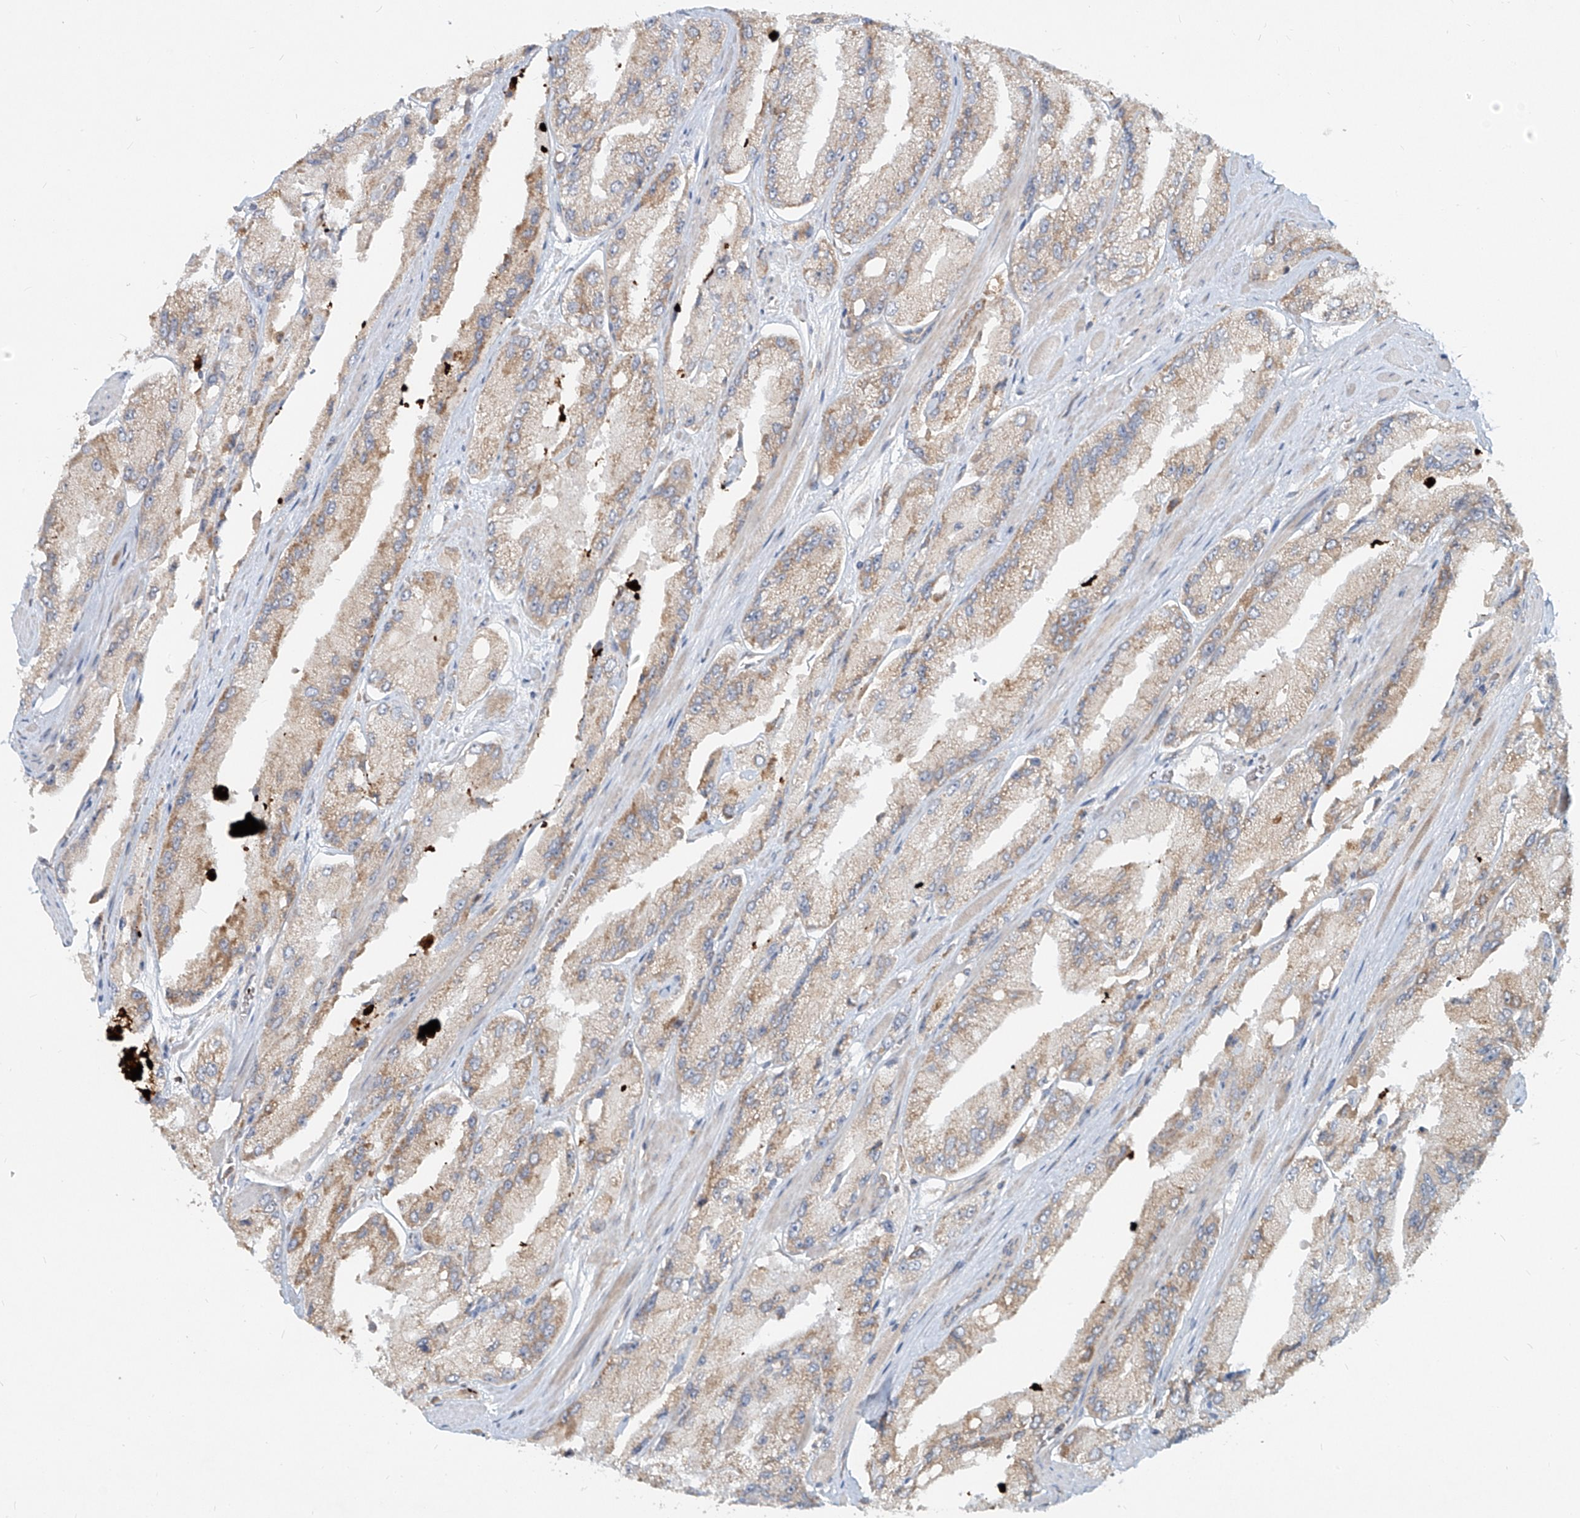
{"staining": {"intensity": "weak", "quantity": "25%-75%", "location": "cytoplasmic/membranous"}, "tissue": "prostate cancer", "cell_type": "Tumor cells", "image_type": "cancer", "snomed": [{"axis": "morphology", "description": "Adenocarcinoma, High grade"}, {"axis": "topography", "description": "Prostate"}], "caption": "About 25%-75% of tumor cells in prostate adenocarcinoma (high-grade) display weak cytoplasmic/membranous protein staining as visualized by brown immunohistochemical staining.", "gene": "FGD2", "patient": {"sex": "male", "age": 58}}